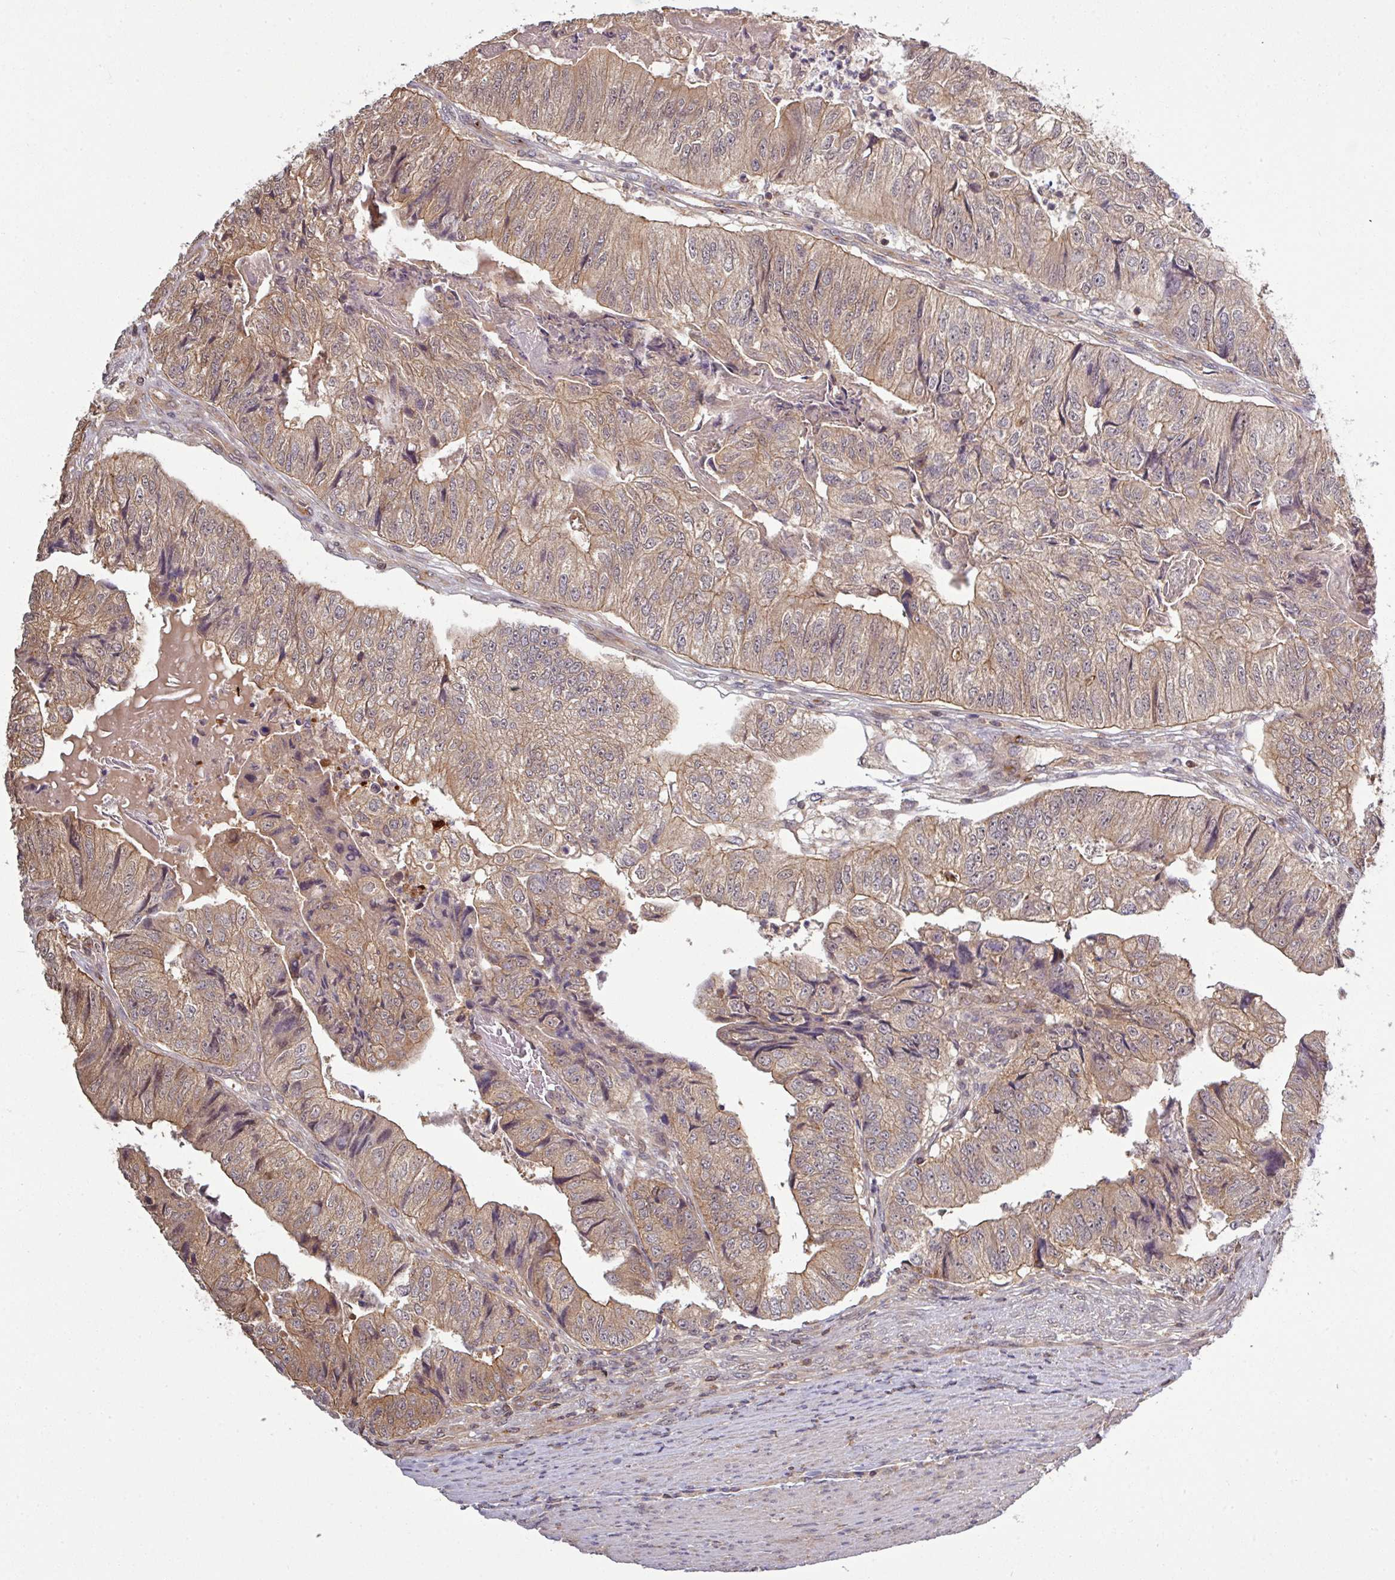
{"staining": {"intensity": "moderate", "quantity": ">75%", "location": "cytoplasmic/membranous"}, "tissue": "colorectal cancer", "cell_type": "Tumor cells", "image_type": "cancer", "snomed": [{"axis": "morphology", "description": "Adenocarcinoma, NOS"}, {"axis": "topography", "description": "Colon"}], "caption": "Immunohistochemical staining of colorectal cancer exhibits medium levels of moderate cytoplasmic/membranous protein expression in approximately >75% of tumor cells. Nuclei are stained in blue.", "gene": "TUSC3", "patient": {"sex": "female", "age": 67}}